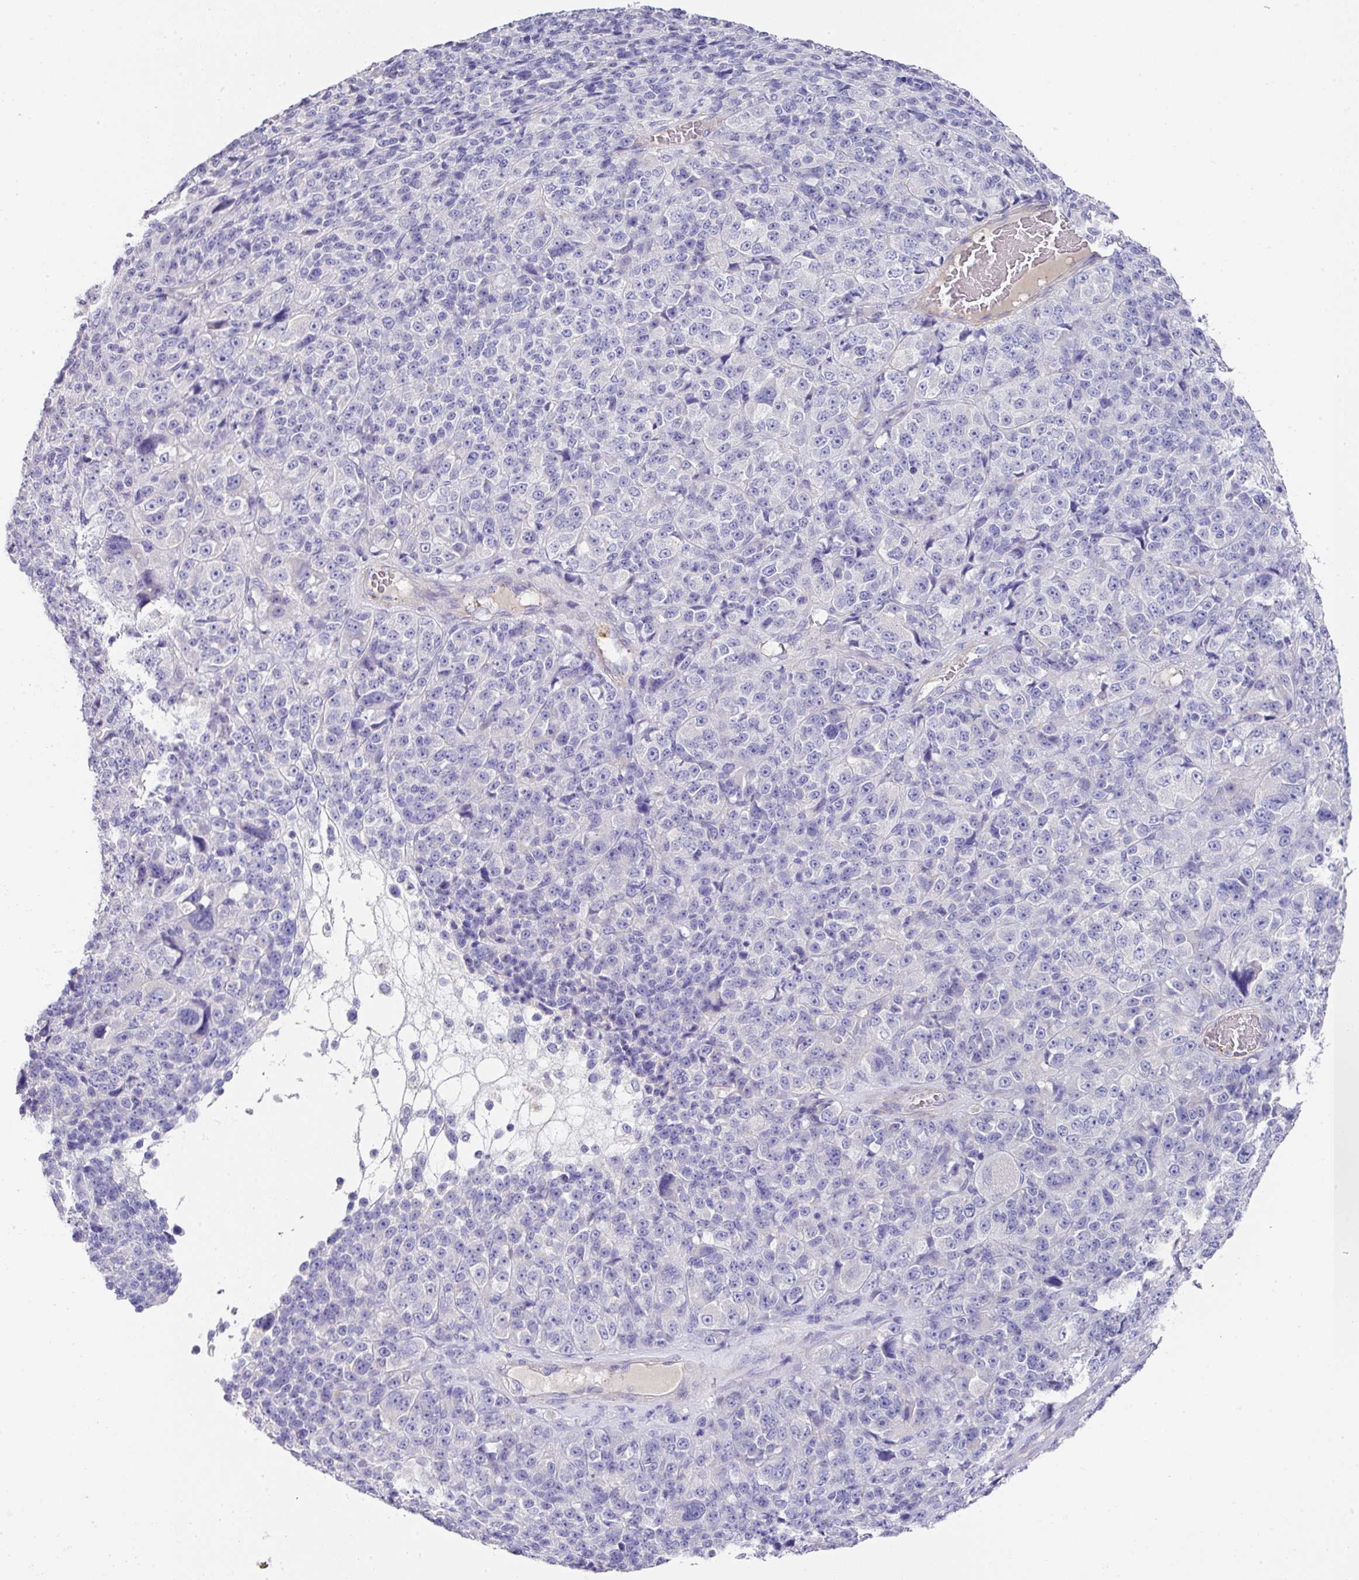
{"staining": {"intensity": "negative", "quantity": "none", "location": "none"}, "tissue": "melanoma", "cell_type": "Tumor cells", "image_type": "cancer", "snomed": [{"axis": "morphology", "description": "Malignant melanoma, Metastatic site"}, {"axis": "topography", "description": "Brain"}], "caption": "The histopathology image displays no significant positivity in tumor cells of malignant melanoma (metastatic site). (DAB immunohistochemistry with hematoxylin counter stain).", "gene": "TARM1", "patient": {"sex": "female", "age": 56}}